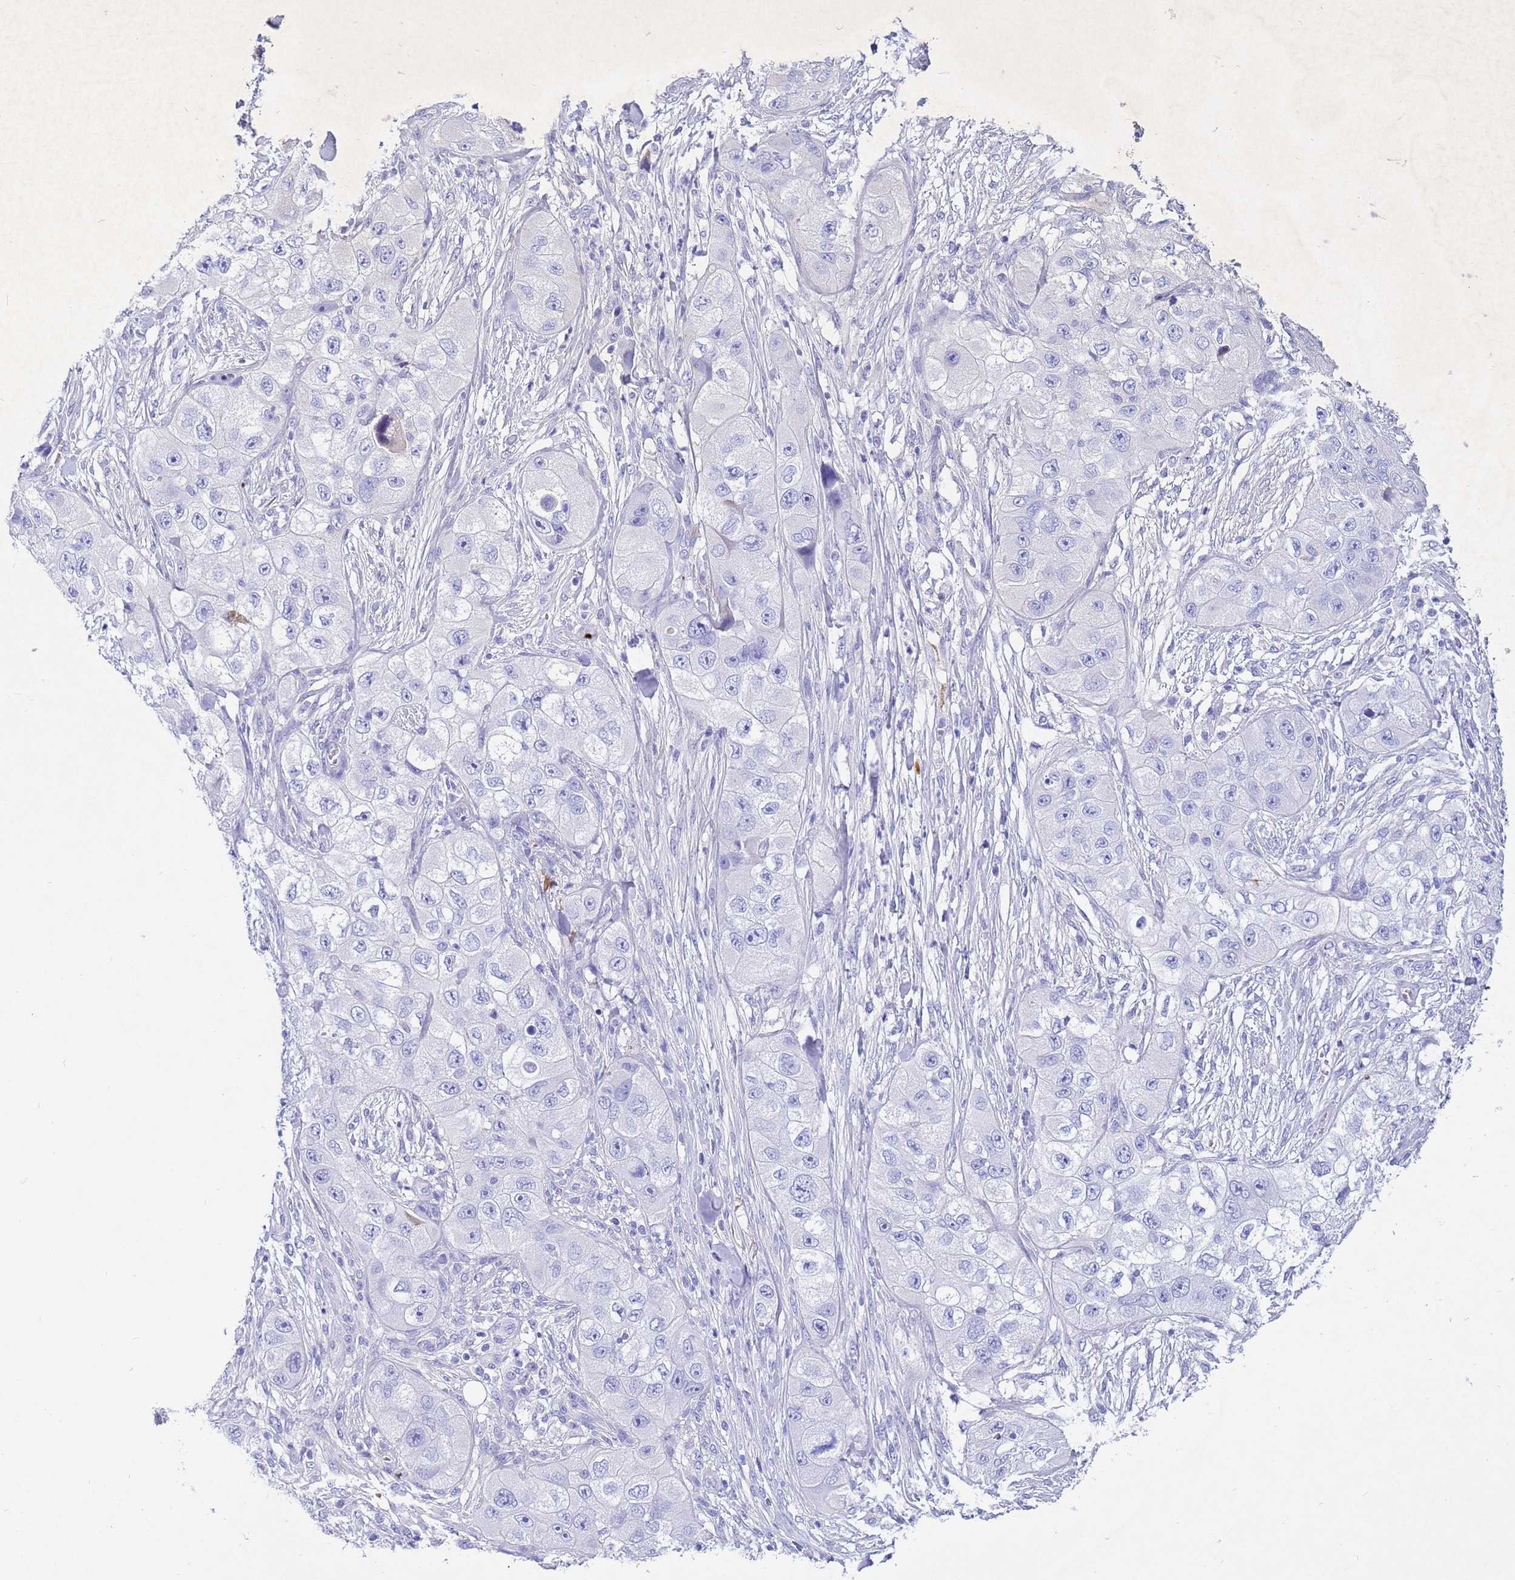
{"staining": {"intensity": "negative", "quantity": "none", "location": "none"}, "tissue": "skin cancer", "cell_type": "Tumor cells", "image_type": "cancer", "snomed": [{"axis": "morphology", "description": "Squamous cell carcinoma, NOS"}, {"axis": "topography", "description": "Skin"}, {"axis": "topography", "description": "Subcutis"}], "caption": "Tumor cells are negative for protein expression in human skin cancer (squamous cell carcinoma). (Brightfield microscopy of DAB (3,3'-diaminobenzidine) immunohistochemistry (IHC) at high magnification).", "gene": "CFHR2", "patient": {"sex": "male", "age": 73}}